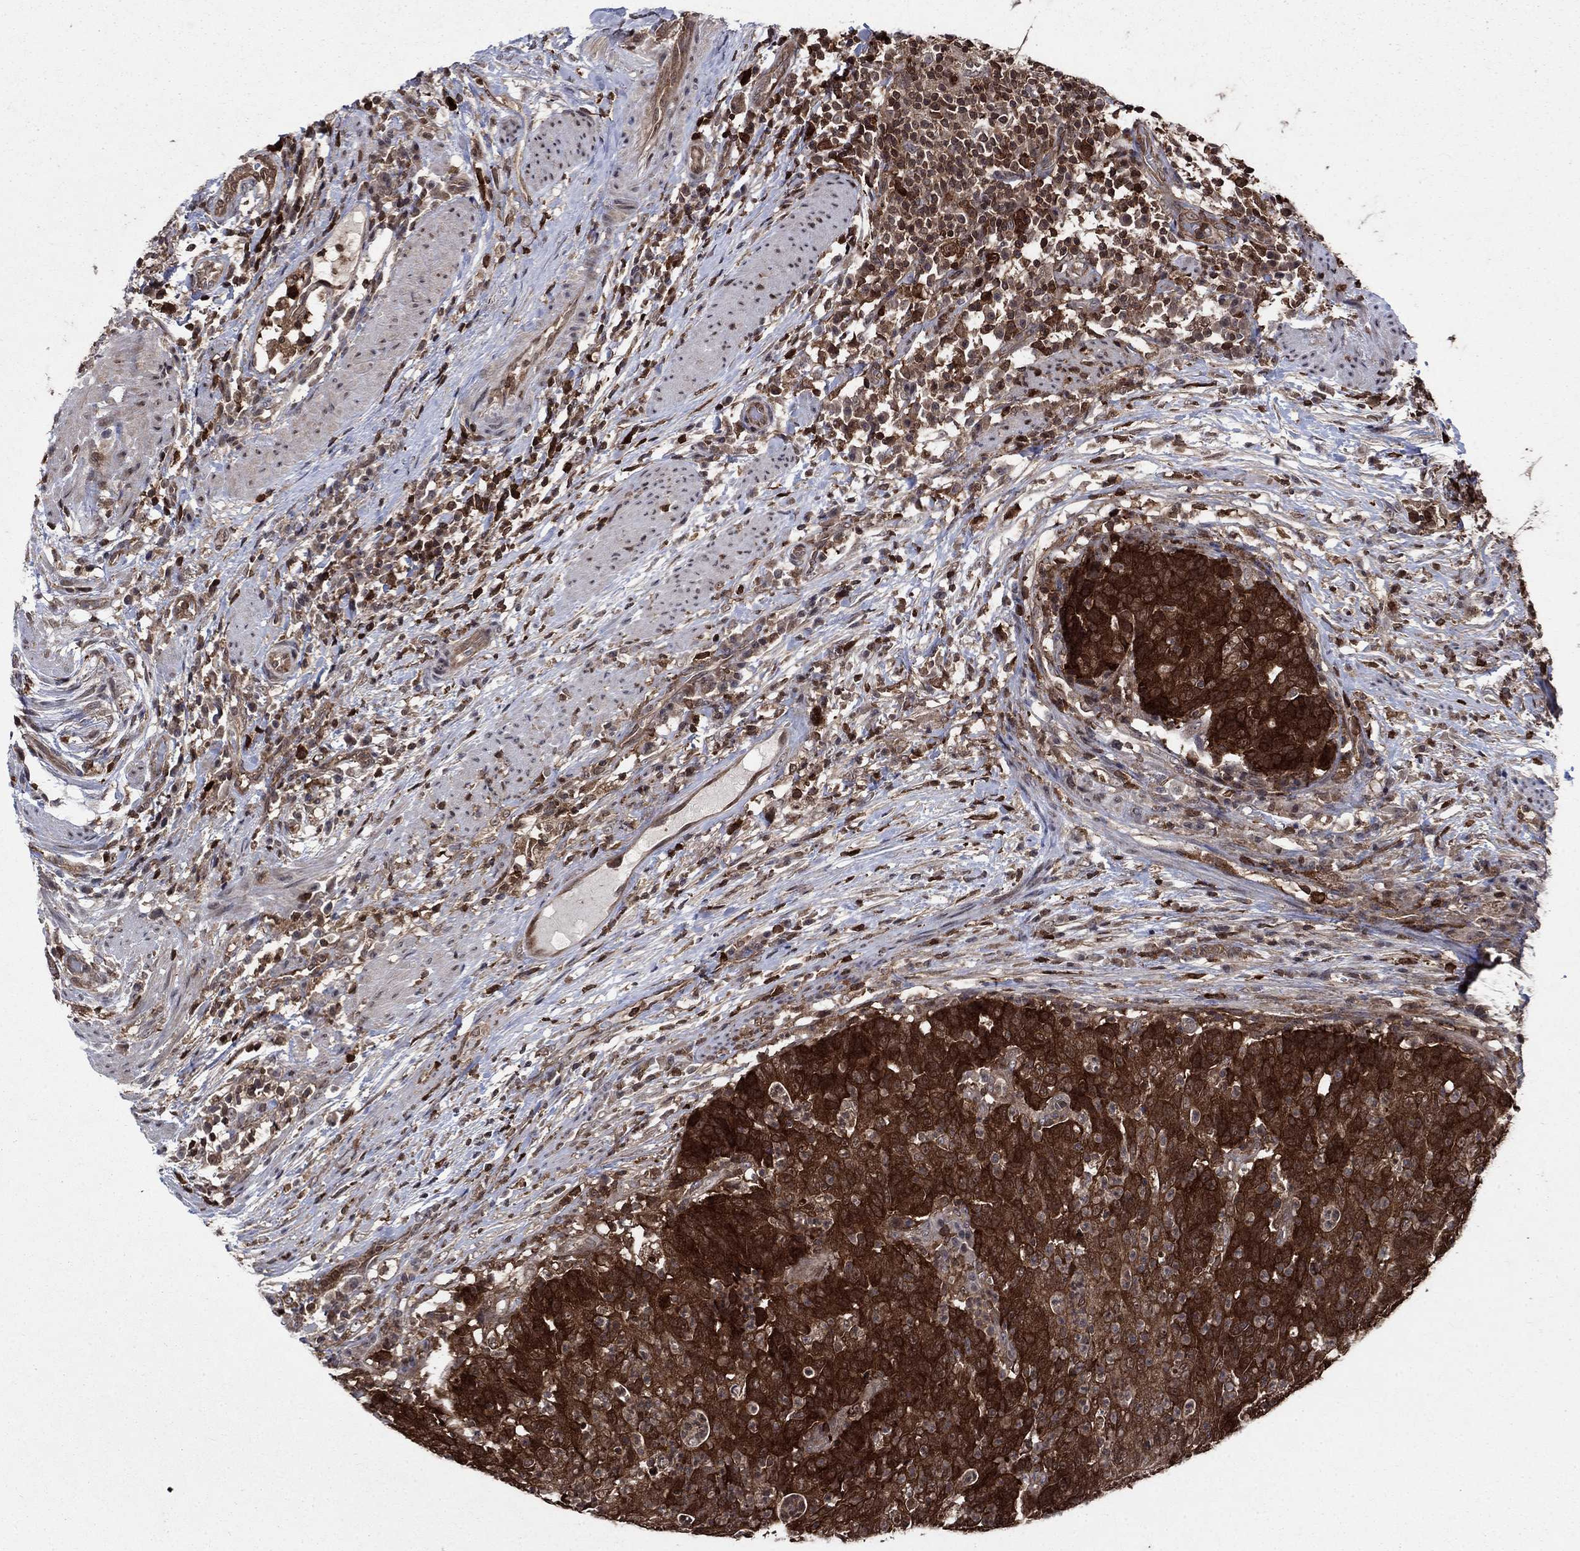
{"staining": {"intensity": "strong", "quantity": ">75%", "location": "cytoplasmic/membranous"}, "tissue": "colorectal cancer", "cell_type": "Tumor cells", "image_type": "cancer", "snomed": [{"axis": "morphology", "description": "Adenocarcinoma, NOS"}, {"axis": "topography", "description": "Colon"}], "caption": "Colorectal cancer stained with immunohistochemistry displays strong cytoplasmic/membranous expression in about >75% of tumor cells.", "gene": "CACYBP", "patient": {"sex": "male", "age": 70}}